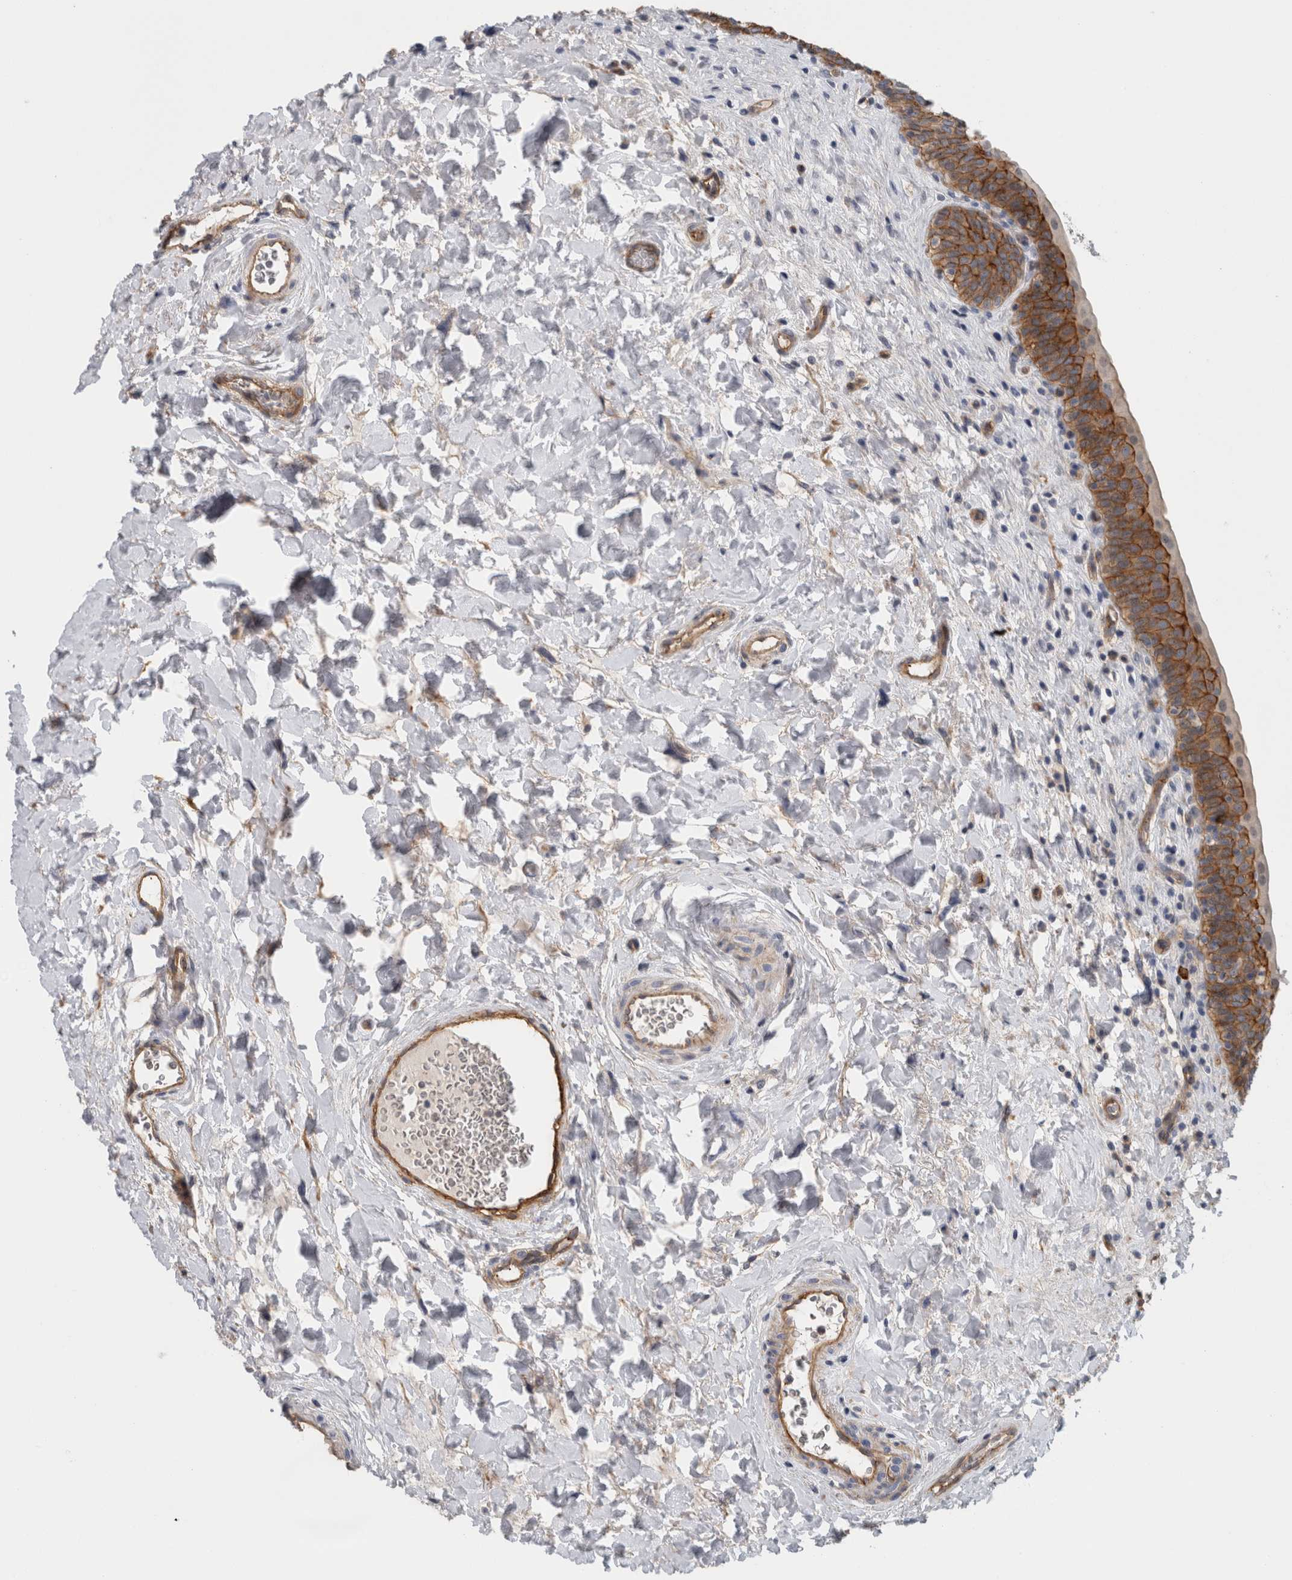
{"staining": {"intensity": "moderate", "quantity": ">75%", "location": "cytoplasmic/membranous"}, "tissue": "urinary bladder", "cell_type": "Urothelial cells", "image_type": "normal", "snomed": [{"axis": "morphology", "description": "Normal tissue, NOS"}, {"axis": "topography", "description": "Urinary bladder"}], "caption": "High-magnification brightfield microscopy of benign urinary bladder stained with DAB (brown) and counterstained with hematoxylin (blue). urothelial cells exhibit moderate cytoplasmic/membranous positivity is seen in about>75% of cells. The protein is shown in brown color, while the nuclei are stained blue.", "gene": "CD59", "patient": {"sex": "male", "age": 83}}